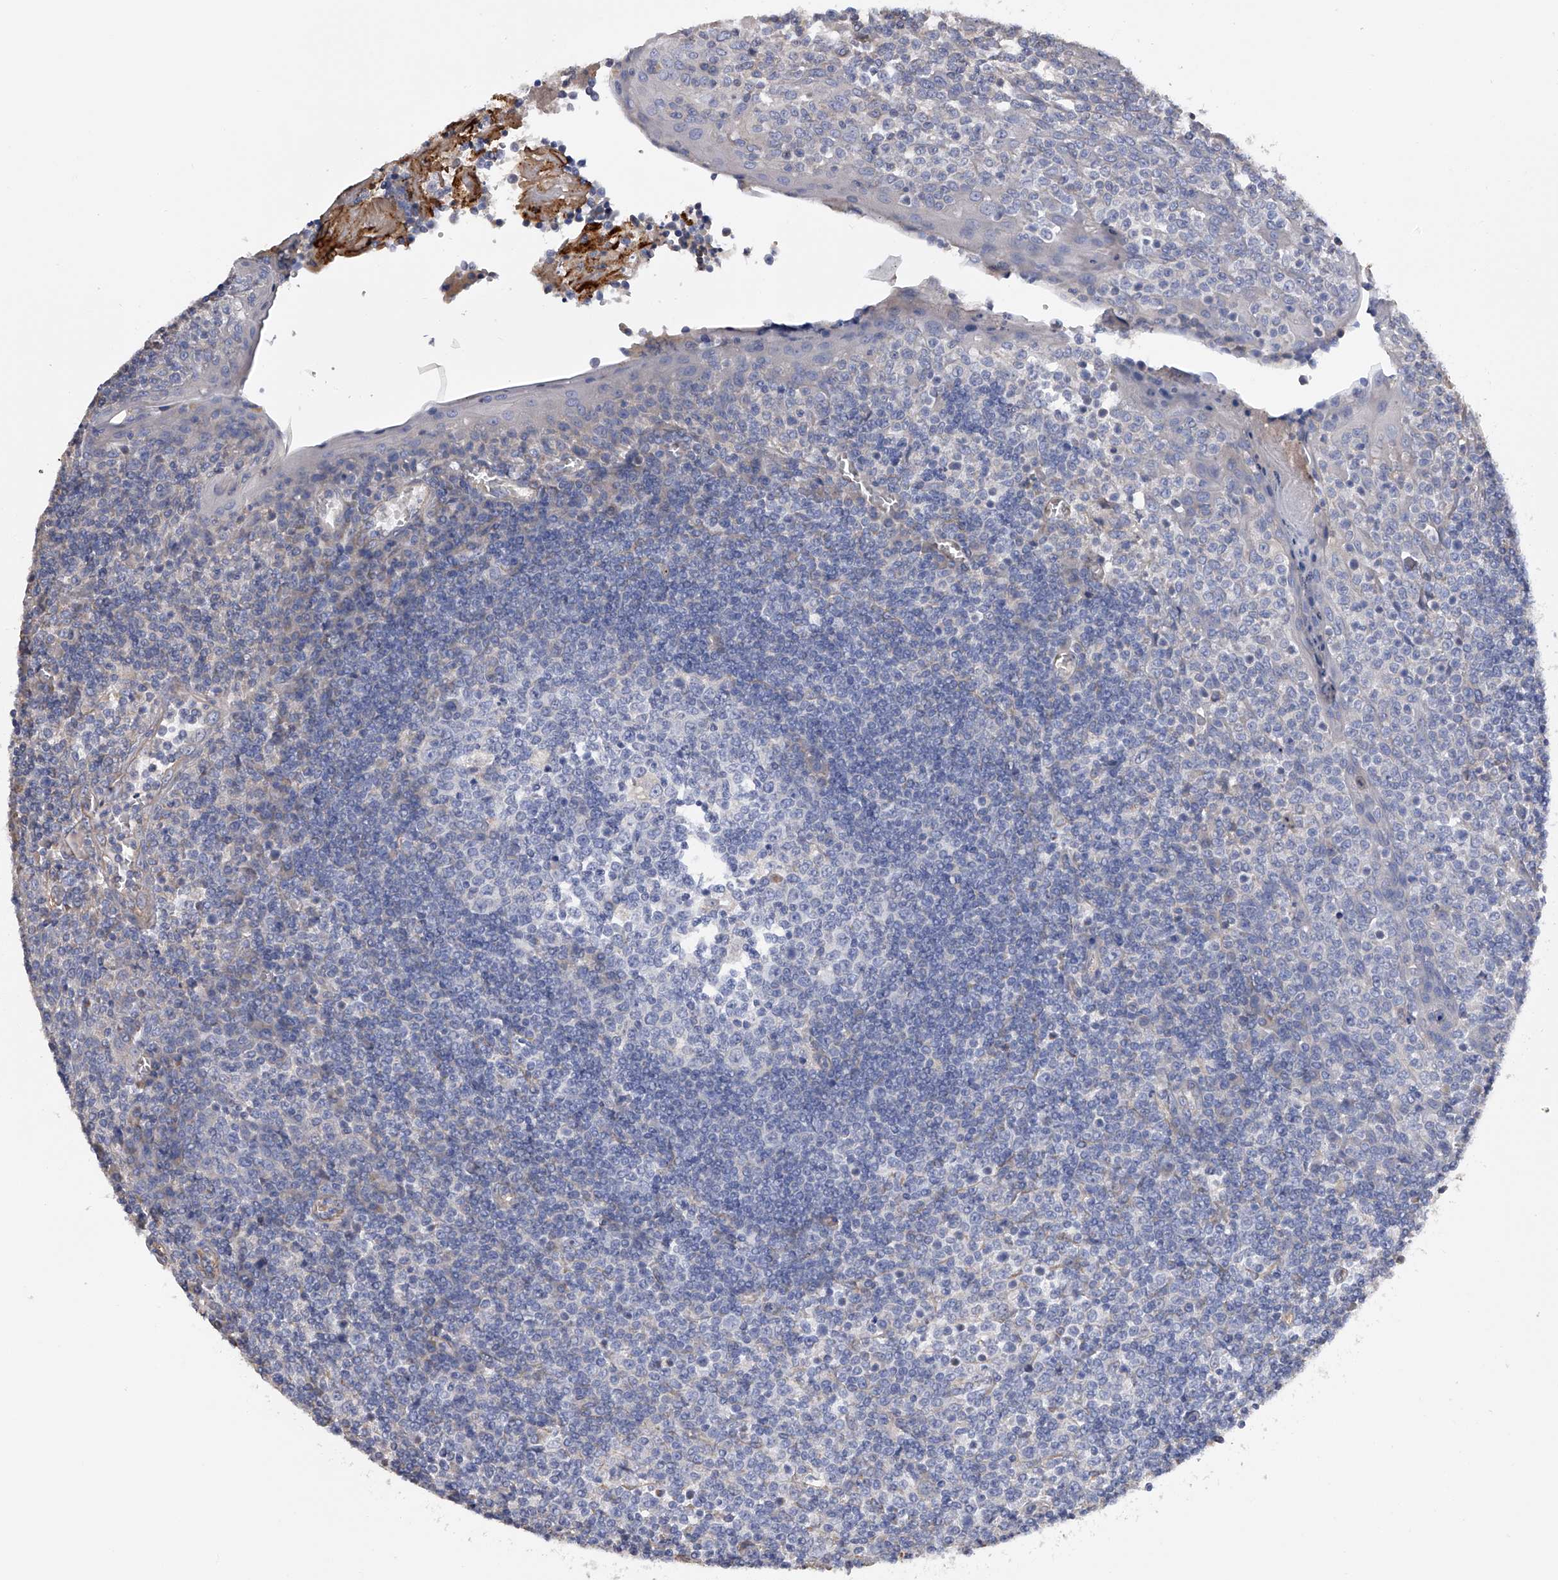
{"staining": {"intensity": "negative", "quantity": "none", "location": "none"}, "tissue": "tonsil", "cell_type": "Germinal center cells", "image_type": "normal", "snomed": [{"axis": "morphology", "description": "Normal tissue, NOS"}, {"axis": "topography", "description": "Tonsil"}], "caption": "DAB (3,3'-diaminobenzidine) immunohistochemical staining of normal human tonsil reveals no significant positivity in germinal center cells.", "gene": "RWDD2A", "patient": {"sex": "female", "age": 19}}